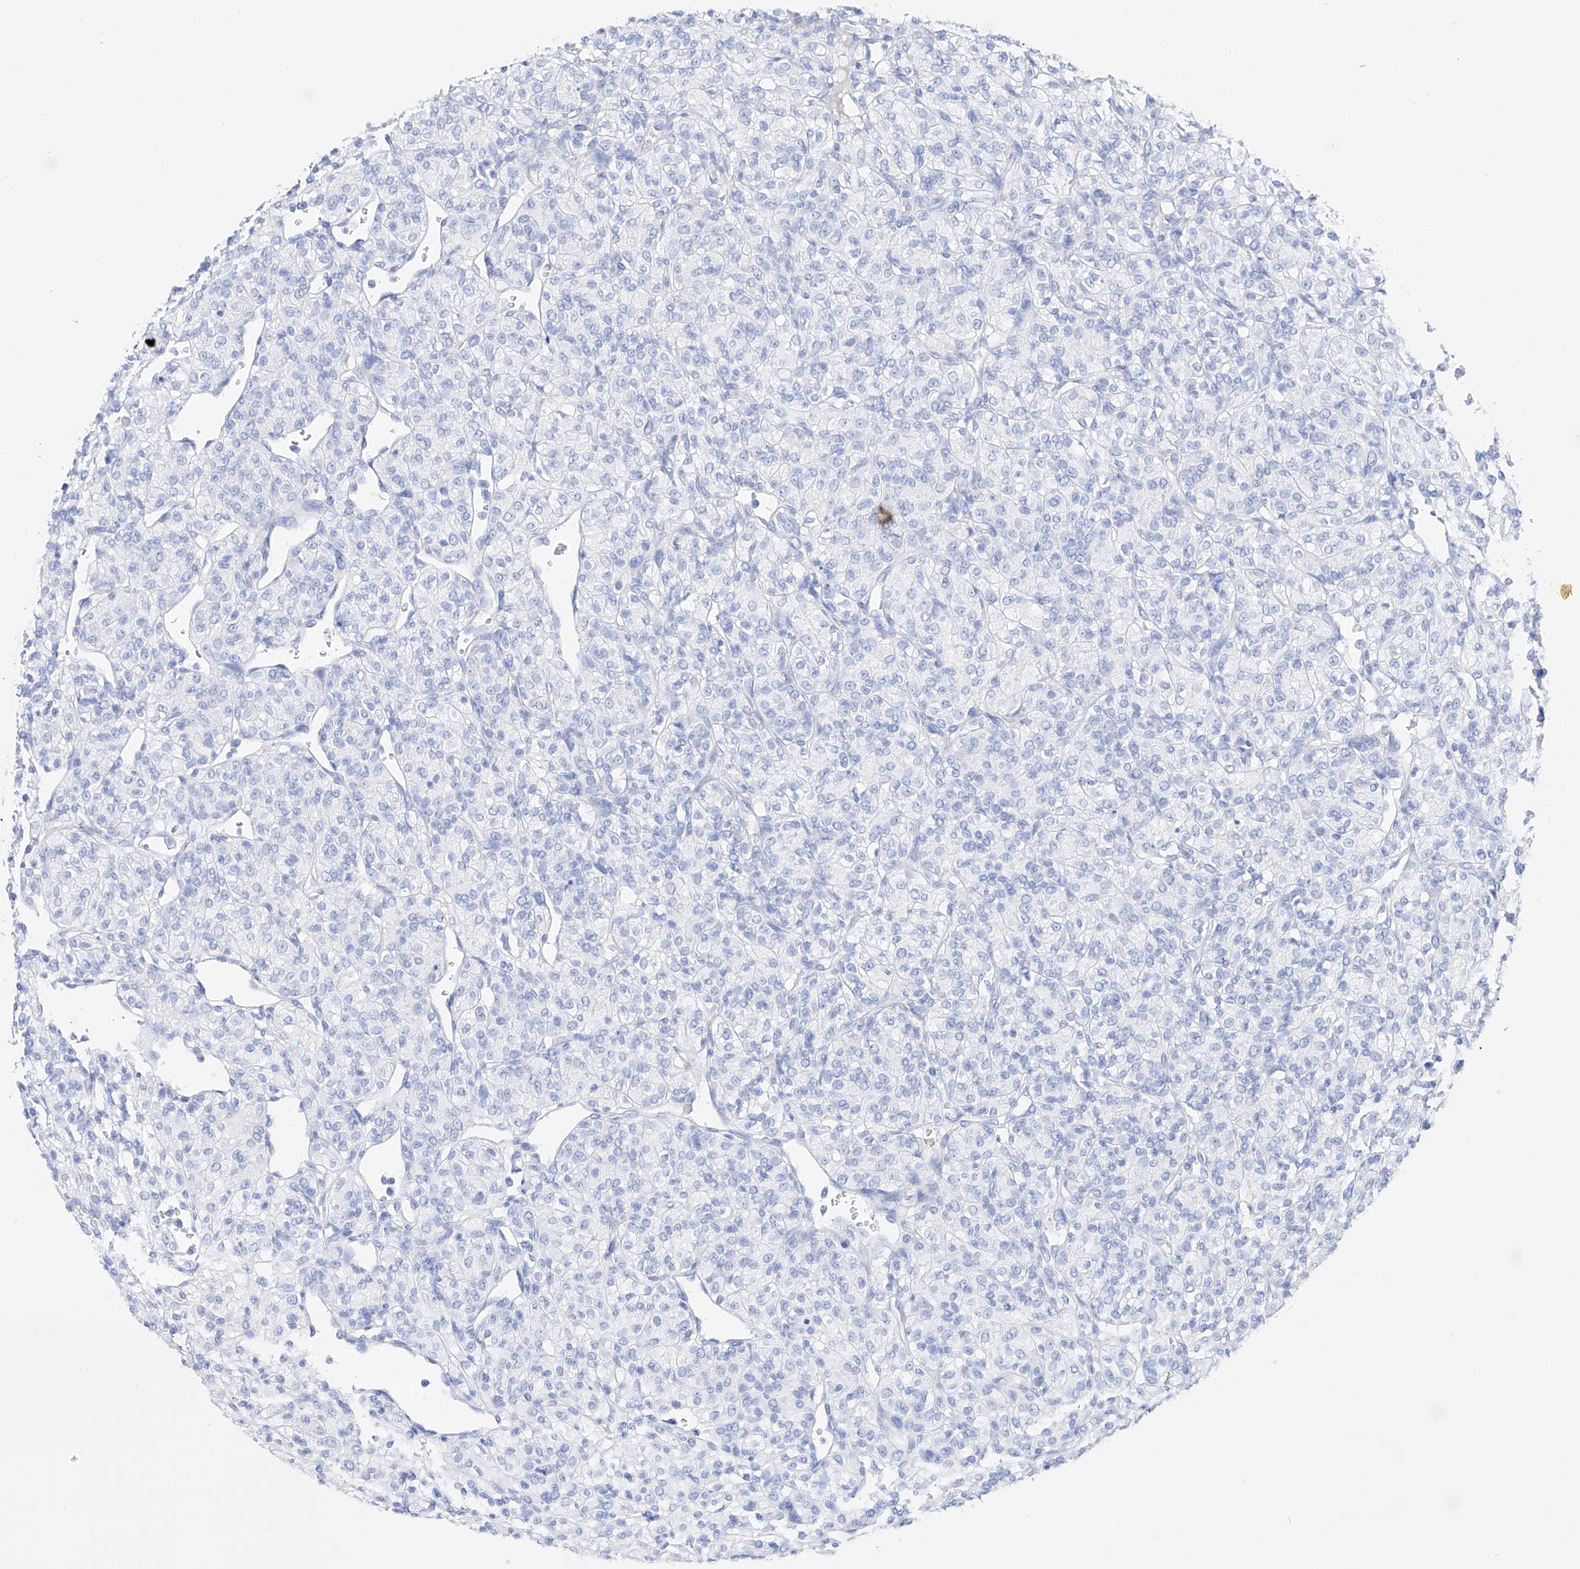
{"staining": {"intensity": "negative", "quantity": "none", "location": "none"}, "tissue": "renal cancer", "cell_type": "Tumor cells", "image_type": "cancer", "snomed": [{"axis": "morphology", "description": "Adenocarcinoma, NOS"}, {"axis": "topography", "description": "Kidney"}], "caption": "High magnification brightfield microscopy of renal cancer (adenocarcinoma) stained with DAB (3,3'-diaminobenzidine) (brown) and counterstained with hematoxylin (blue): tumor cells show no significant staining.", "gene": "TRPC7", "patient": {"sex": "male", "age": 77}}